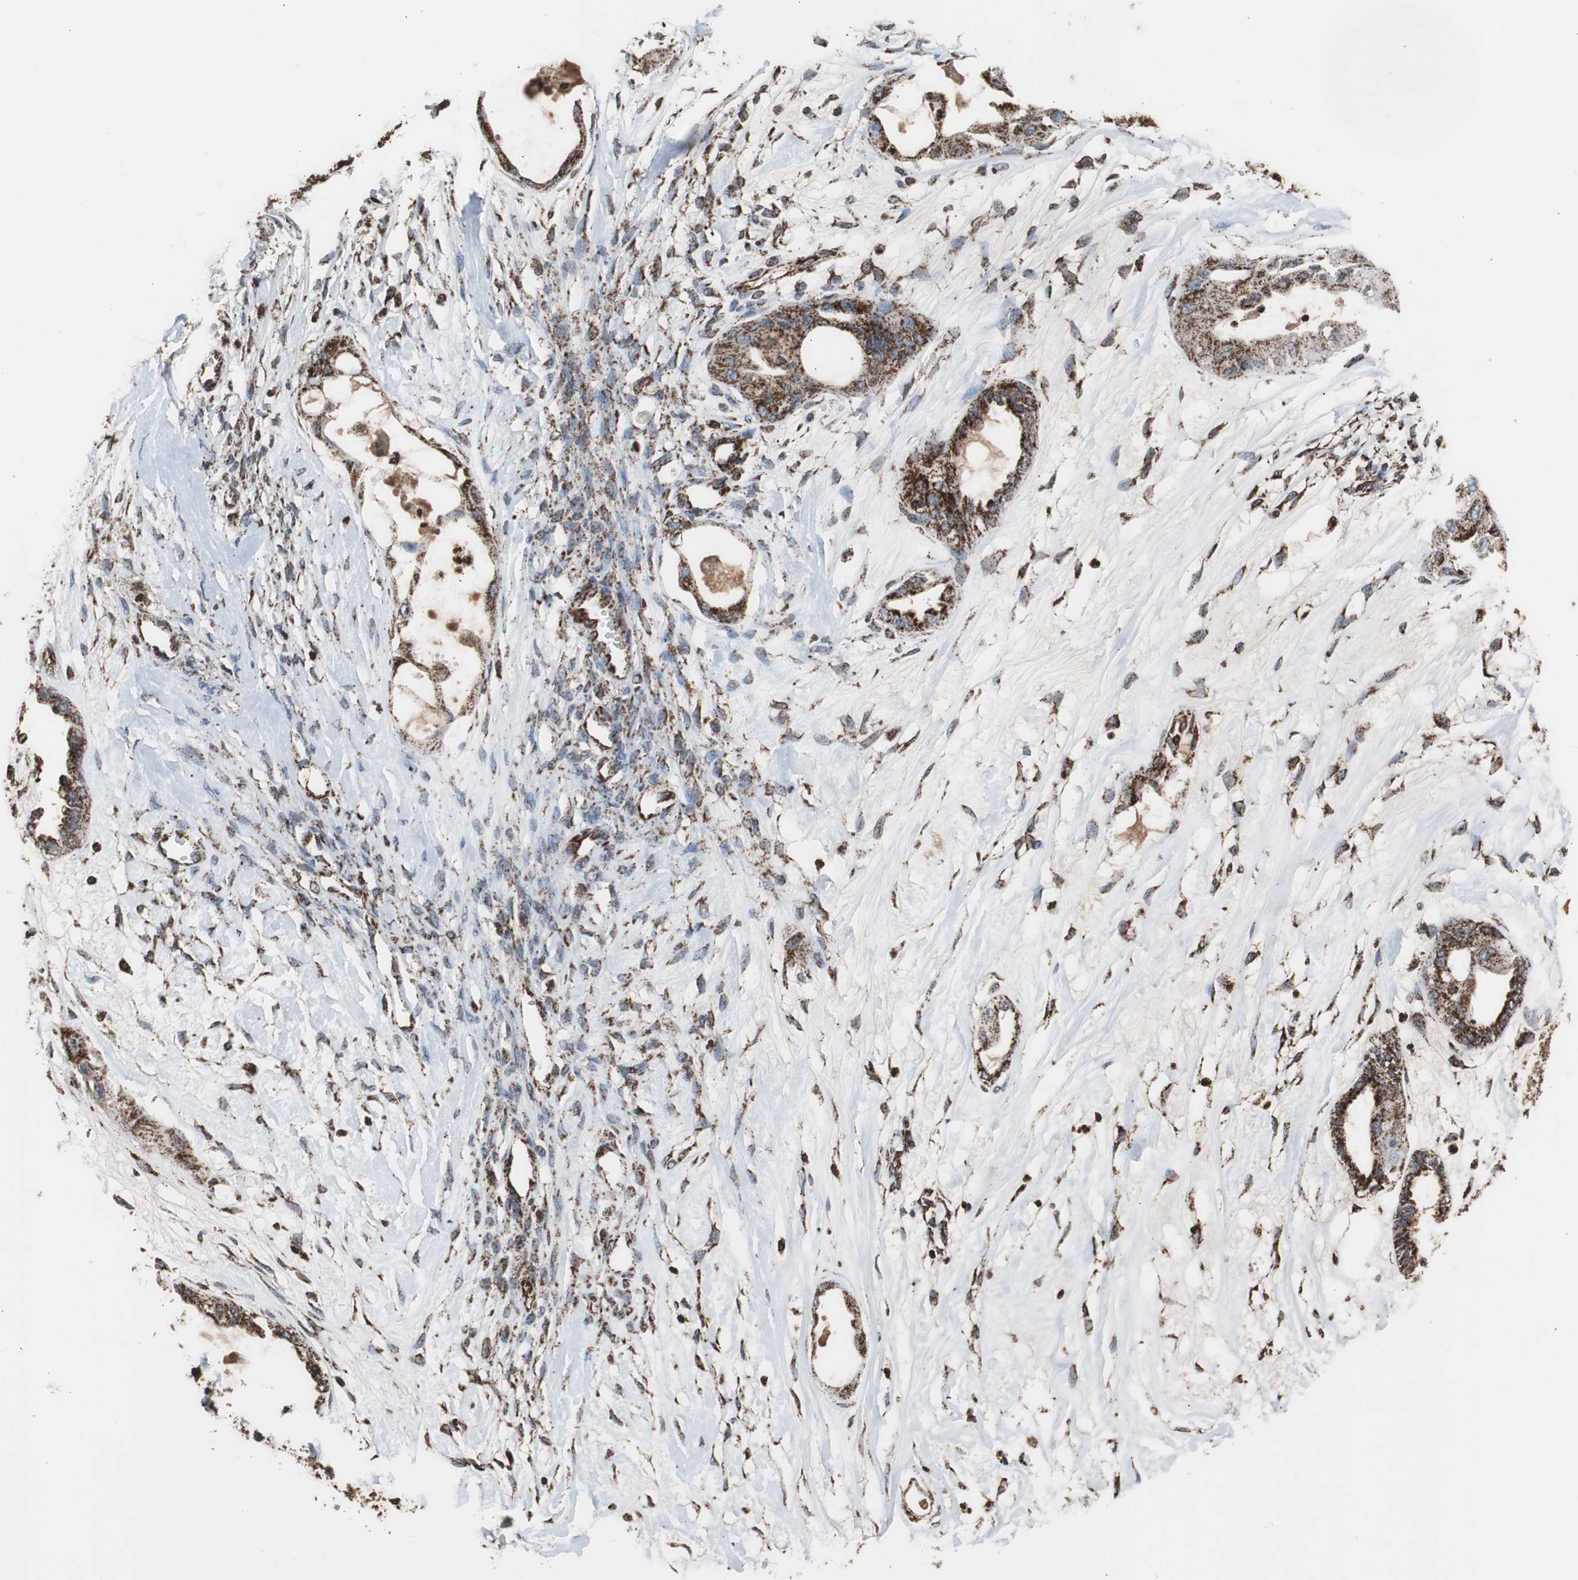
{"staining": {"intensity": "strong", "quantity": ">75%", "location": "cytoplasmic/membranous"}, "tissue": "ovarian cancer", "cell_type": "Tumor cells", "image_type": "cancer", "snomed": [{"axis": "morphology", "description": "Carcinoma, NOS"}, {"axis": "morphology", "description": "Carcinoma, endometroid"}, {"axis": "topography", "description": "Ovary"}], "caption": "Approximately >75% of tumor cells in ovarian cancer show strong cytoplasmic/membranous protein positivity as visualized by brown immunohistochemical staining.", "gene": "HSPA9", "patient": {"sex": "female", "age": 50}}